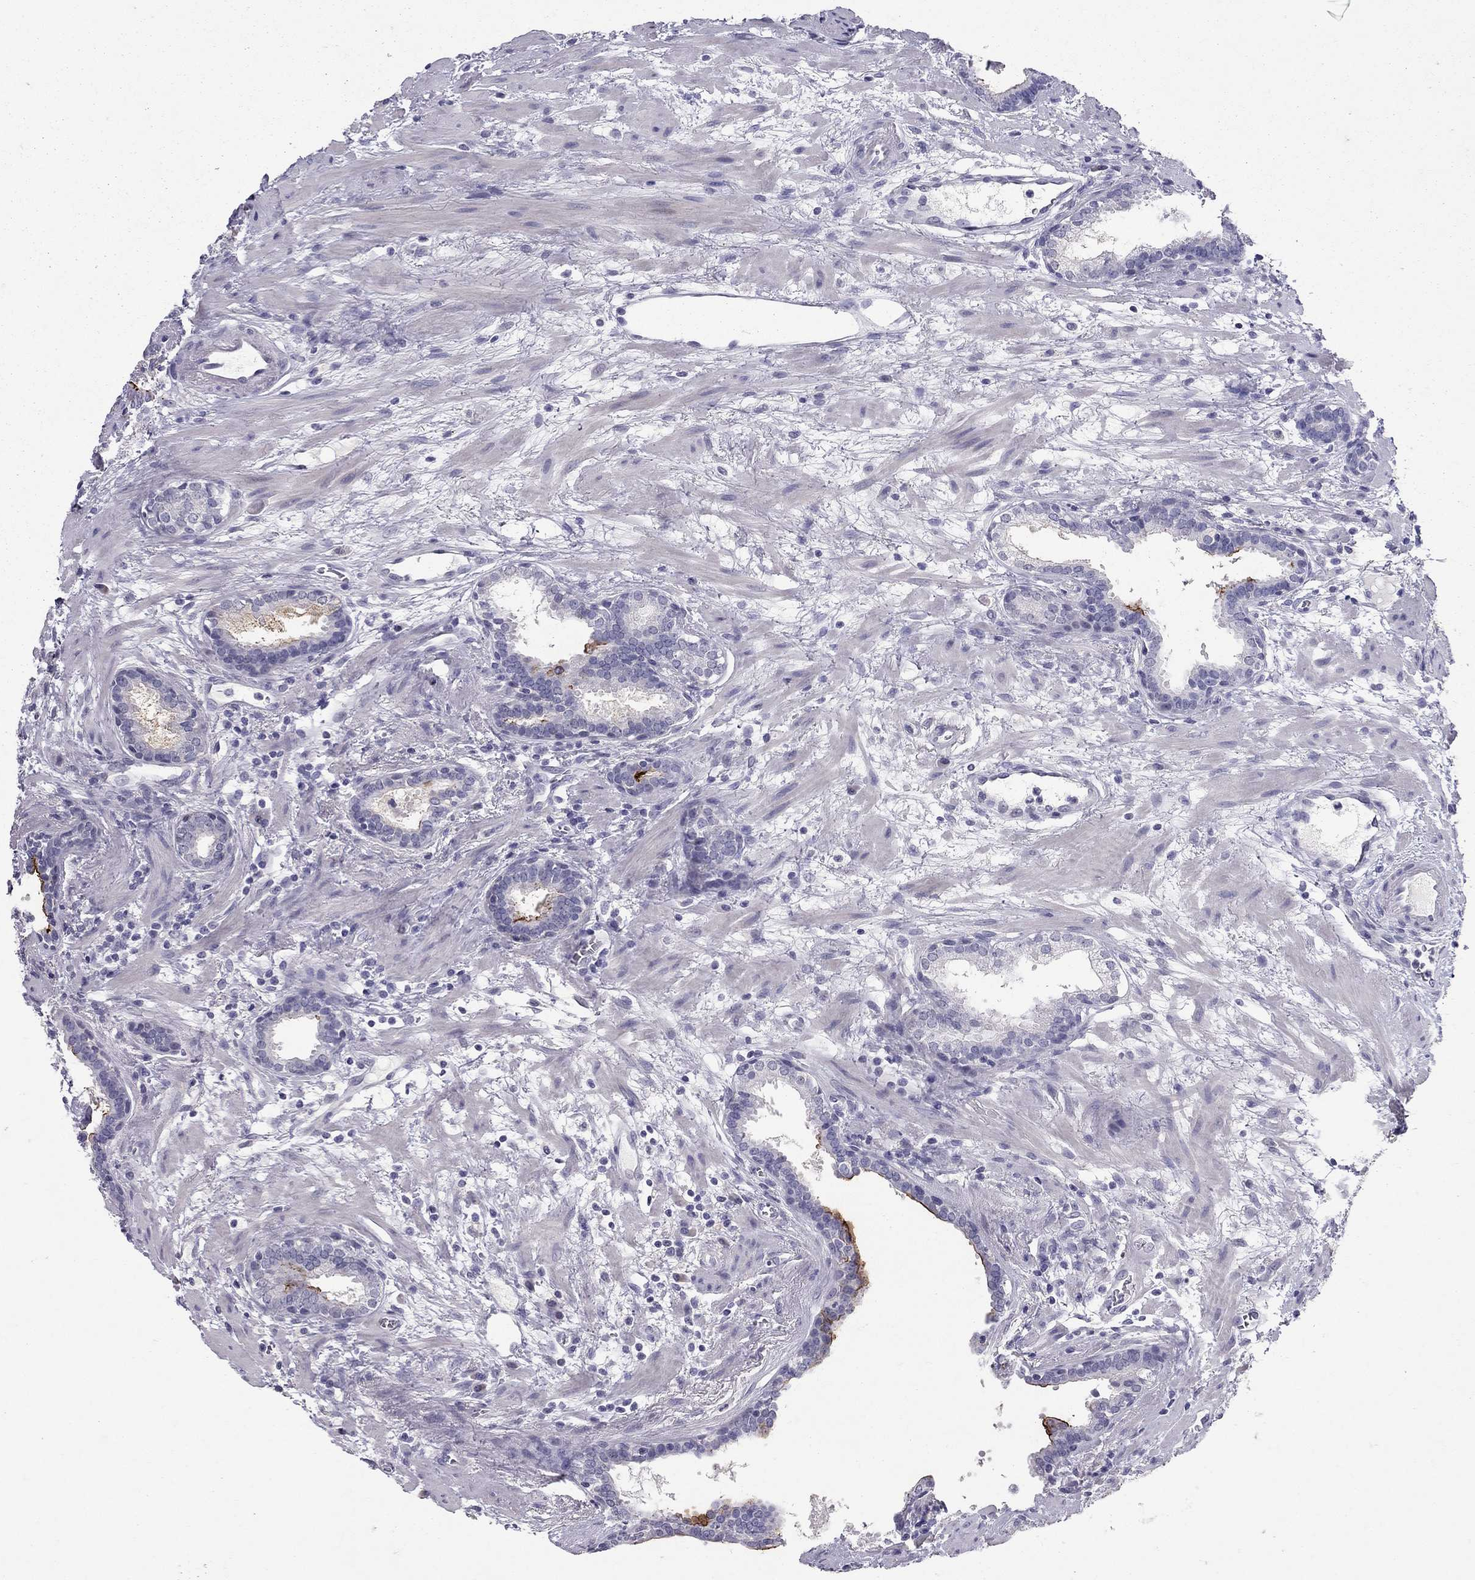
{"staining": {"intensity": "strong", "quantity": "<25%", "location": "cytoplasmic/membranous"}, "tissue": "prostate cancer", "cell_type": "Tumor cells", "image_type": "cancer", "snomed": [{"axis": "morphology", "description": "Adenocarcinoma, NOS"}, {"axis": "topography", "description": "Prostate"}], "caption": "This is a micrograph of immunohistochemistry staining of prostate cancer, which shows strong positivity in the cytoplasmic/membranous of tumor cells.", "gene": "MUC16", "patient": {"sex": "male", "age": 66}}